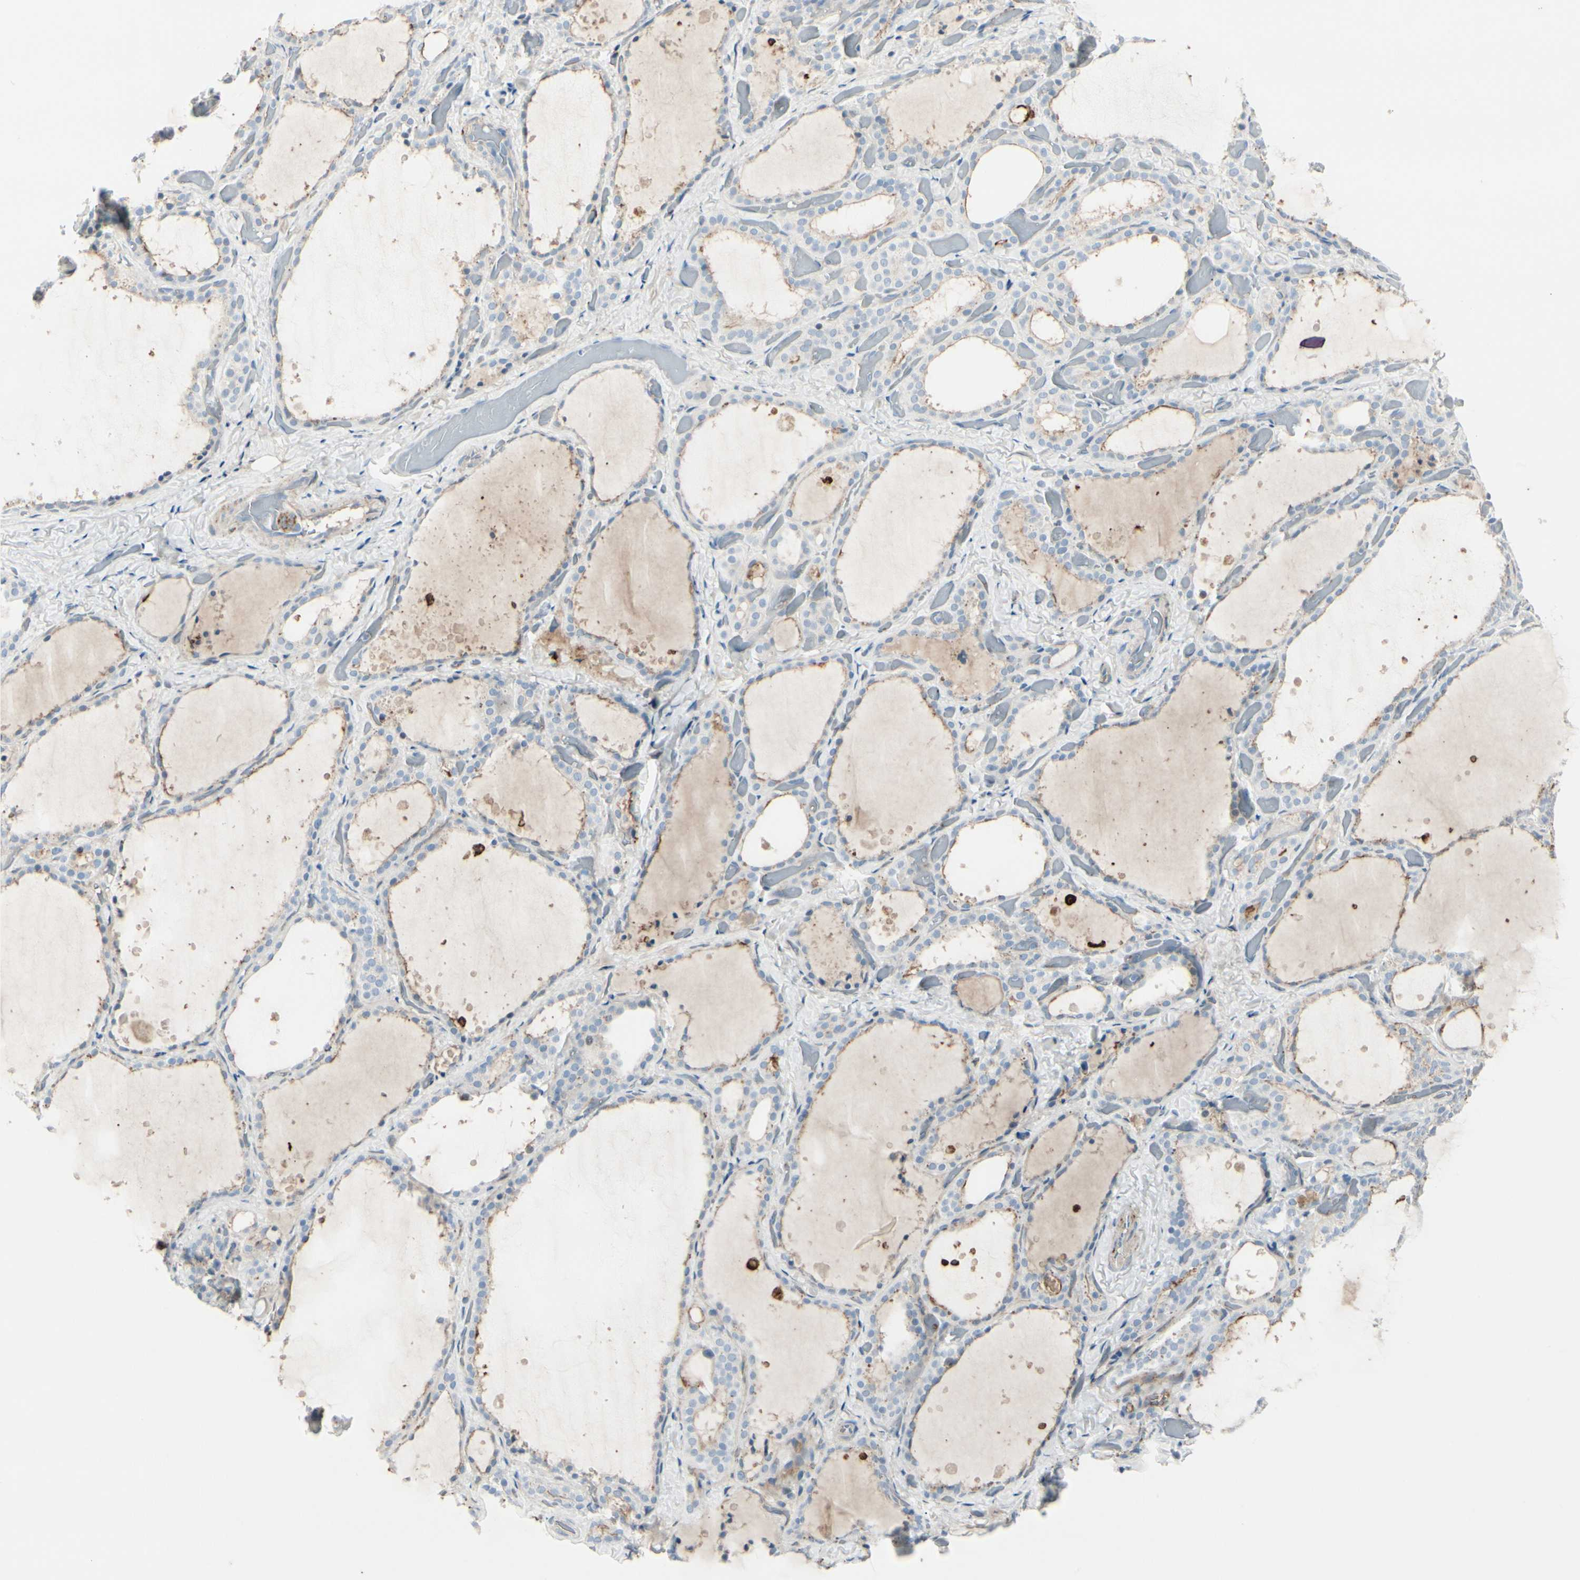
{"staining": {"intensity": "weak", "quantity": "<25%", "location": "cytoplasmic/membranous"}, "tissue": "thyroid gland", "cell_type": "Glandular cells", "image_type": "normal", "snomed": [{"axis": "morphology", "description": "Normal tissue, NOS"}, {"axis": "topography", "description": "Thyroid gland"}], "caption": "This is an immunohistochemistry (IHC) histopathology image of unremarkable thyroid gland. There is no positivity in glandular cells.", "gene": "CACNA2D1", "patient": {"sex": "female", "age": 44}}